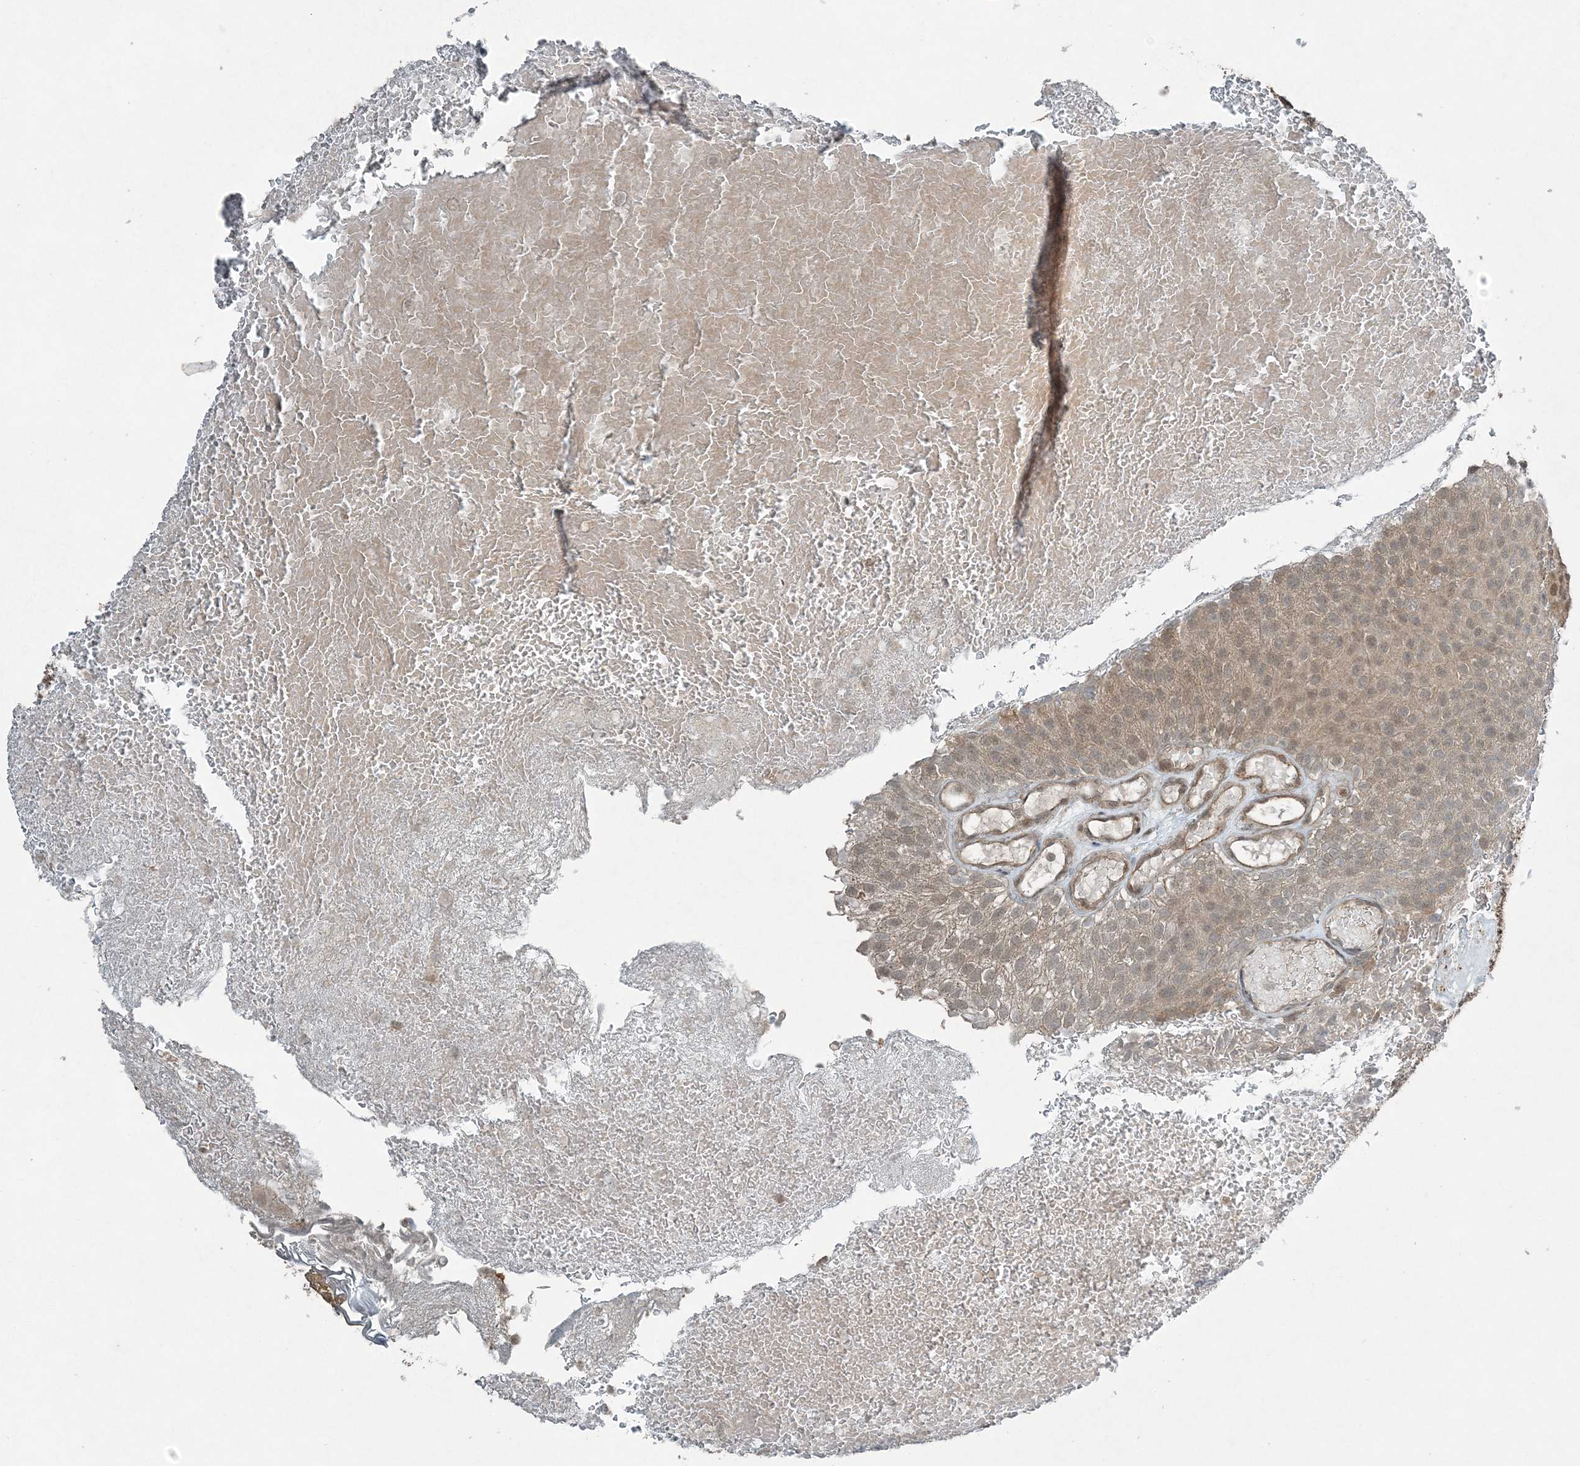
{"staining": {"intensity": "weak", "quantity": ">75%", "location": "cytoplasmic/membranous,nuclear"}, "tissue": "urothelial cancer", "cell_type": "Tumor cells", "image_type": "cancer", "snomed": [{"axis": "morphology", "description": "Urothelial carcinoma, Low grade"}, {"axis": "topography", "description": "Urinary bladder"}], "caption": "Urothelial cancer stained for a protein (brown) reveals weak cytoplasmic/membranous and nuclear positive staining in approximately >75% of tumor cells.", "gene": "COPS7B", "patient": {"sex": "male", "age": 78}}